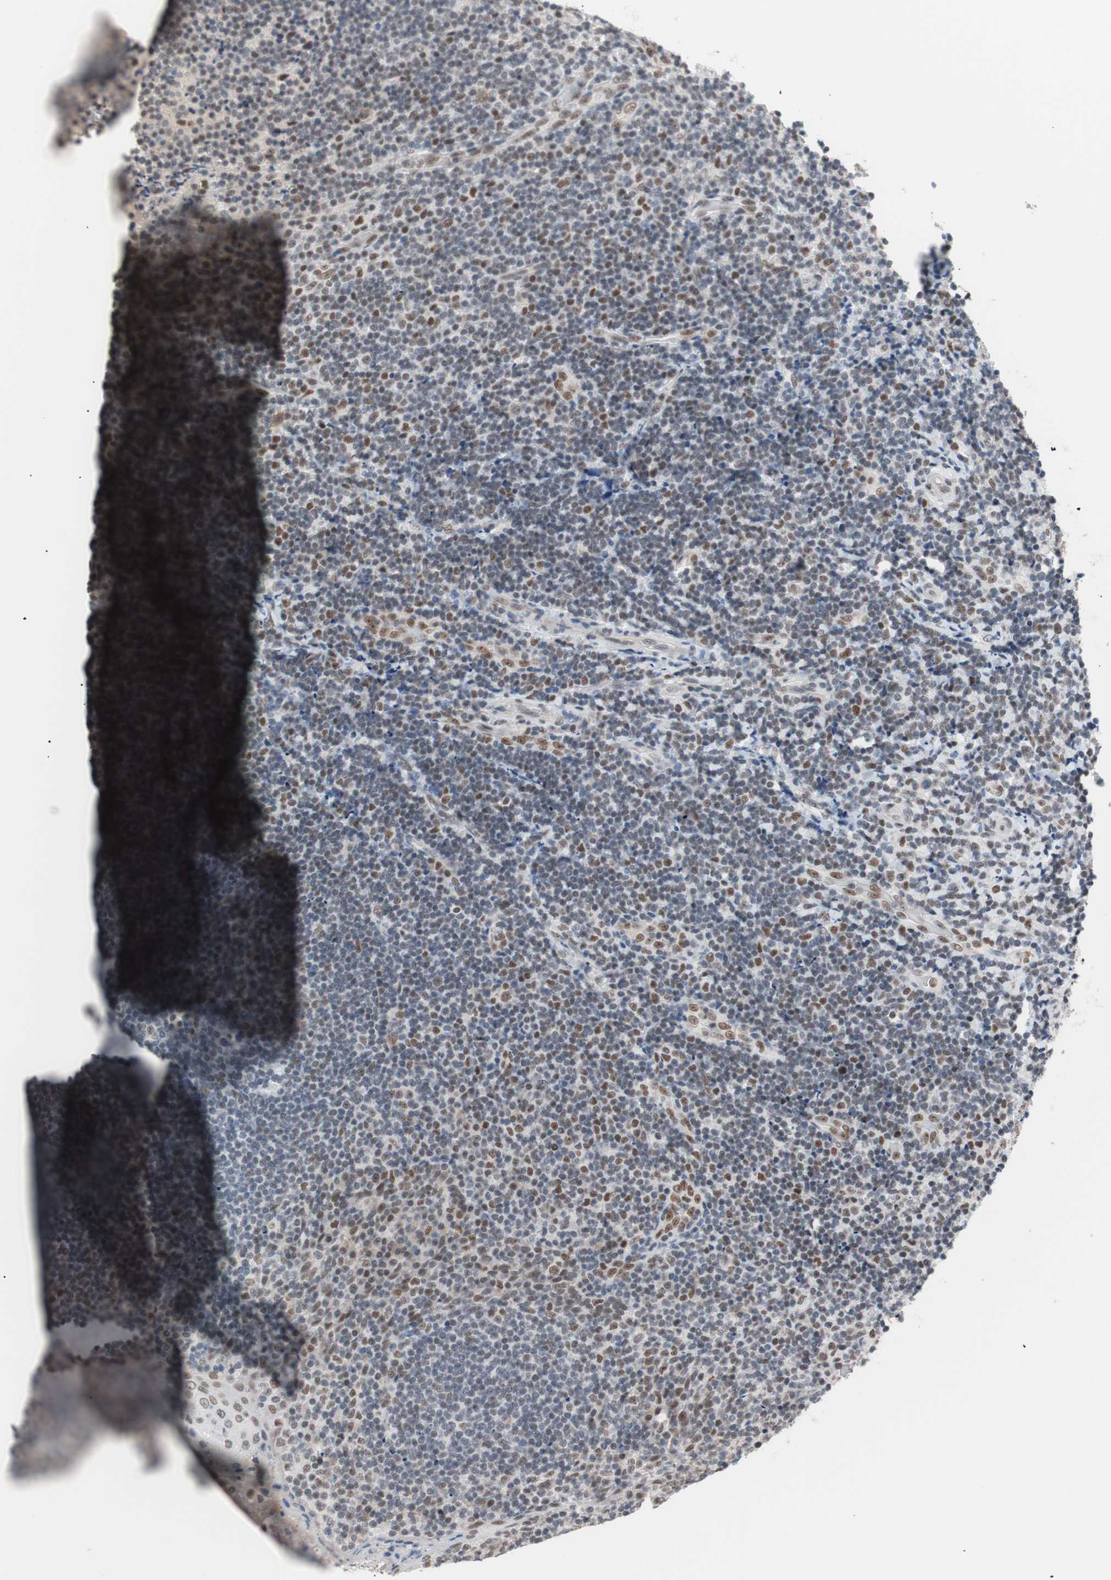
{"staining": {"intensity": "moderate", "quantity": "25%-75%", "location": "nuclear"}, "tissue": "lymphoma", "cell_type": "Tumor cells", "image_type": "cancer", "snomed": [{"axis": "morphology", "description": "Malignant lymphoma, non-Hodgkin's type, High grade"}, {"axis": "topography", "description": "Tonsil"}], "caption": "High-power microscopy captured an IHC histopathology image of high-grade malignant lymphoma, non-Hodgkin's type, revealing moderate nuclear positivity in approximately 25%-75% of tumor cells. Using DAB (3,3'-diaminobenzidine) (brown) and hematoxylin (blue) stains, captured at high magnification using brightfield microscopy.", "gene": "LIG3", "patient": {"sex": "female", "age": 36}}